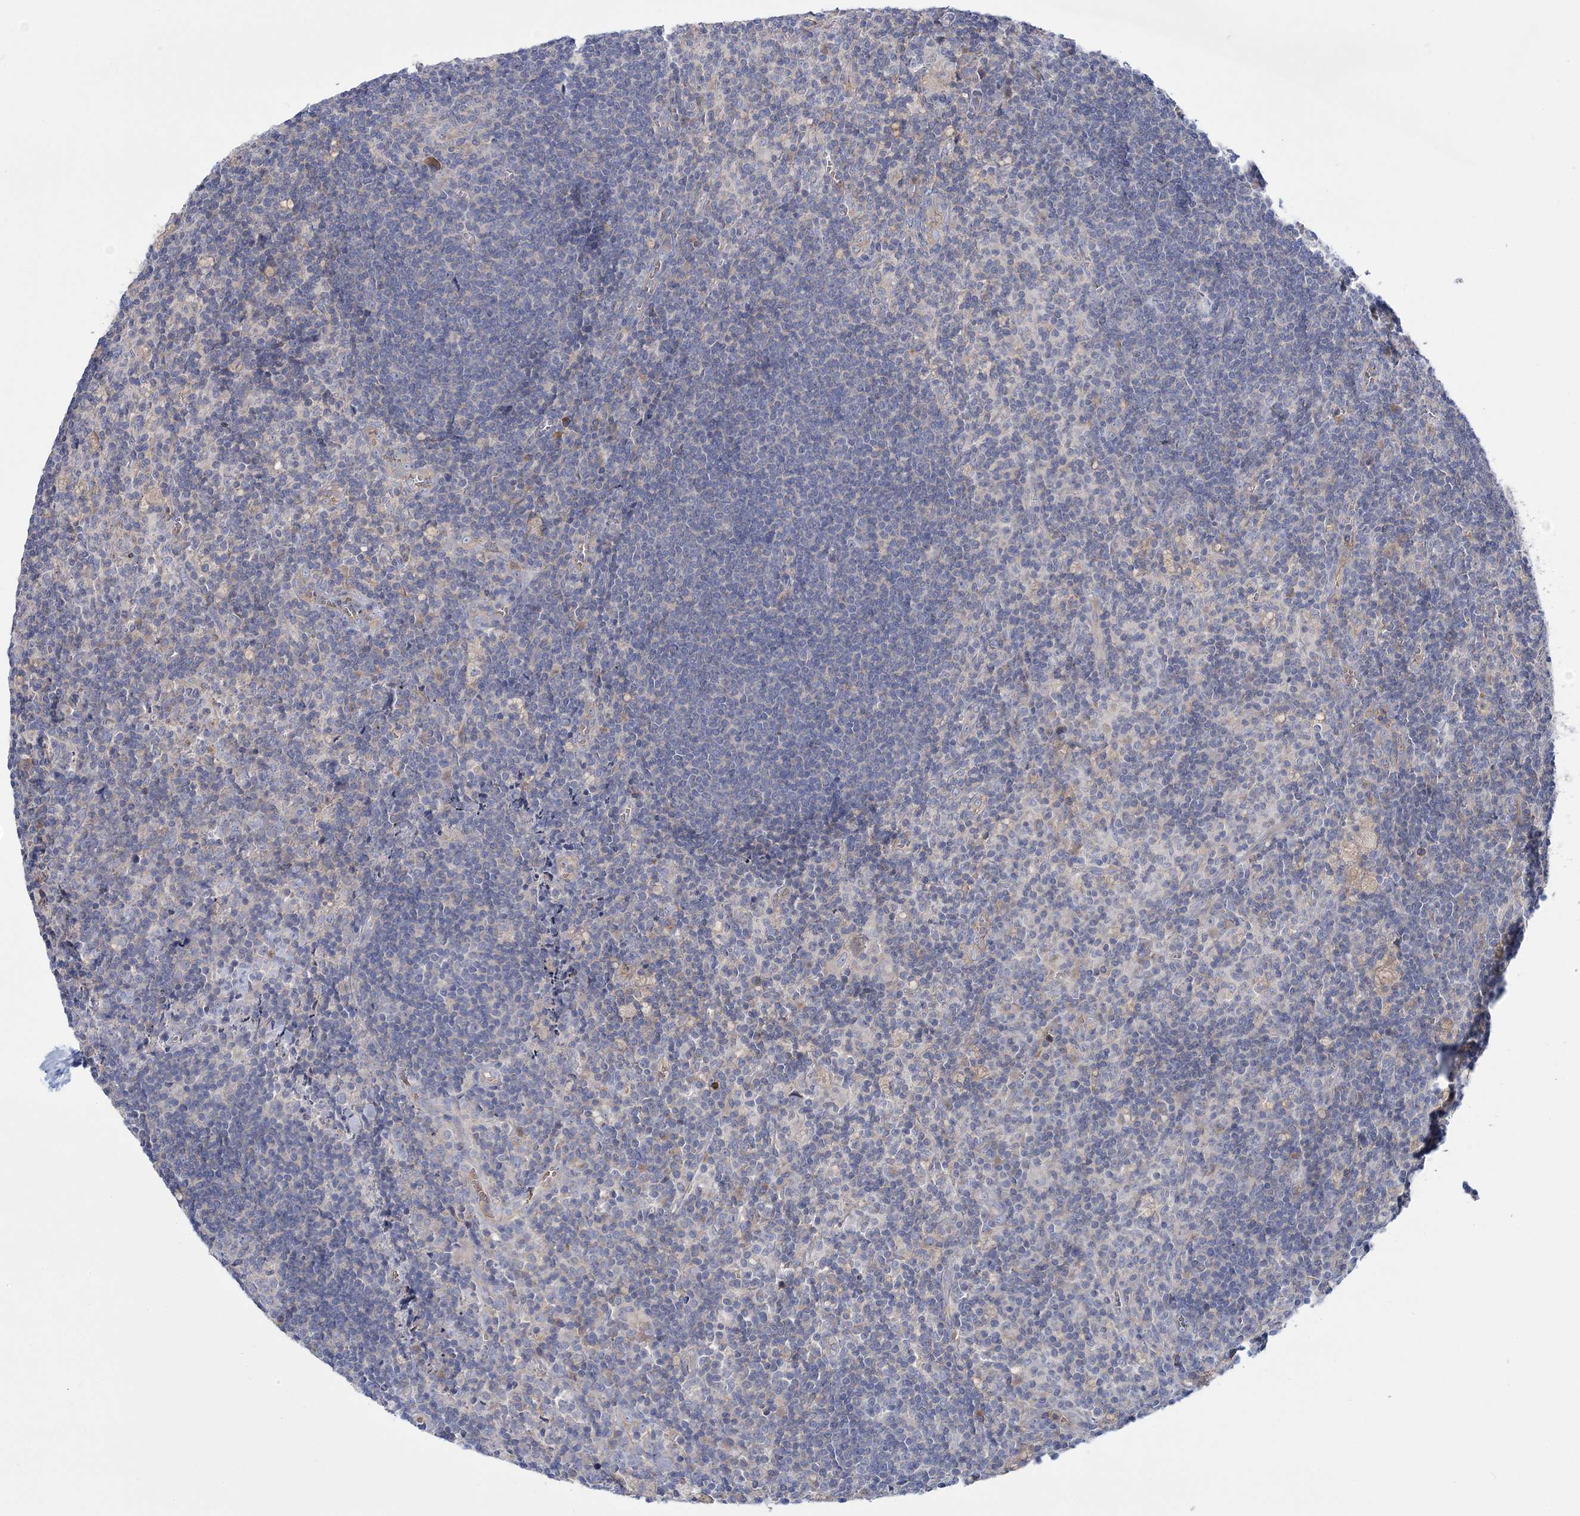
{"staining": {"intensity": "negative", "quantity": "none", "location": "none"}, "tissue": "lymph node", "cell_type": "Germinal center cells", "image_type": "normal", "snomed": [{"axis": "morphology", "description": "Normal tissue, NOS"}, {"axis": "topography", "description": "Lymph node"}], "caption": "The photomicrograph shows no significant positivity in germinal center cells of lymph node.", "gene": "ATP11B", "patient": {"sex": "male", "age": 69}}